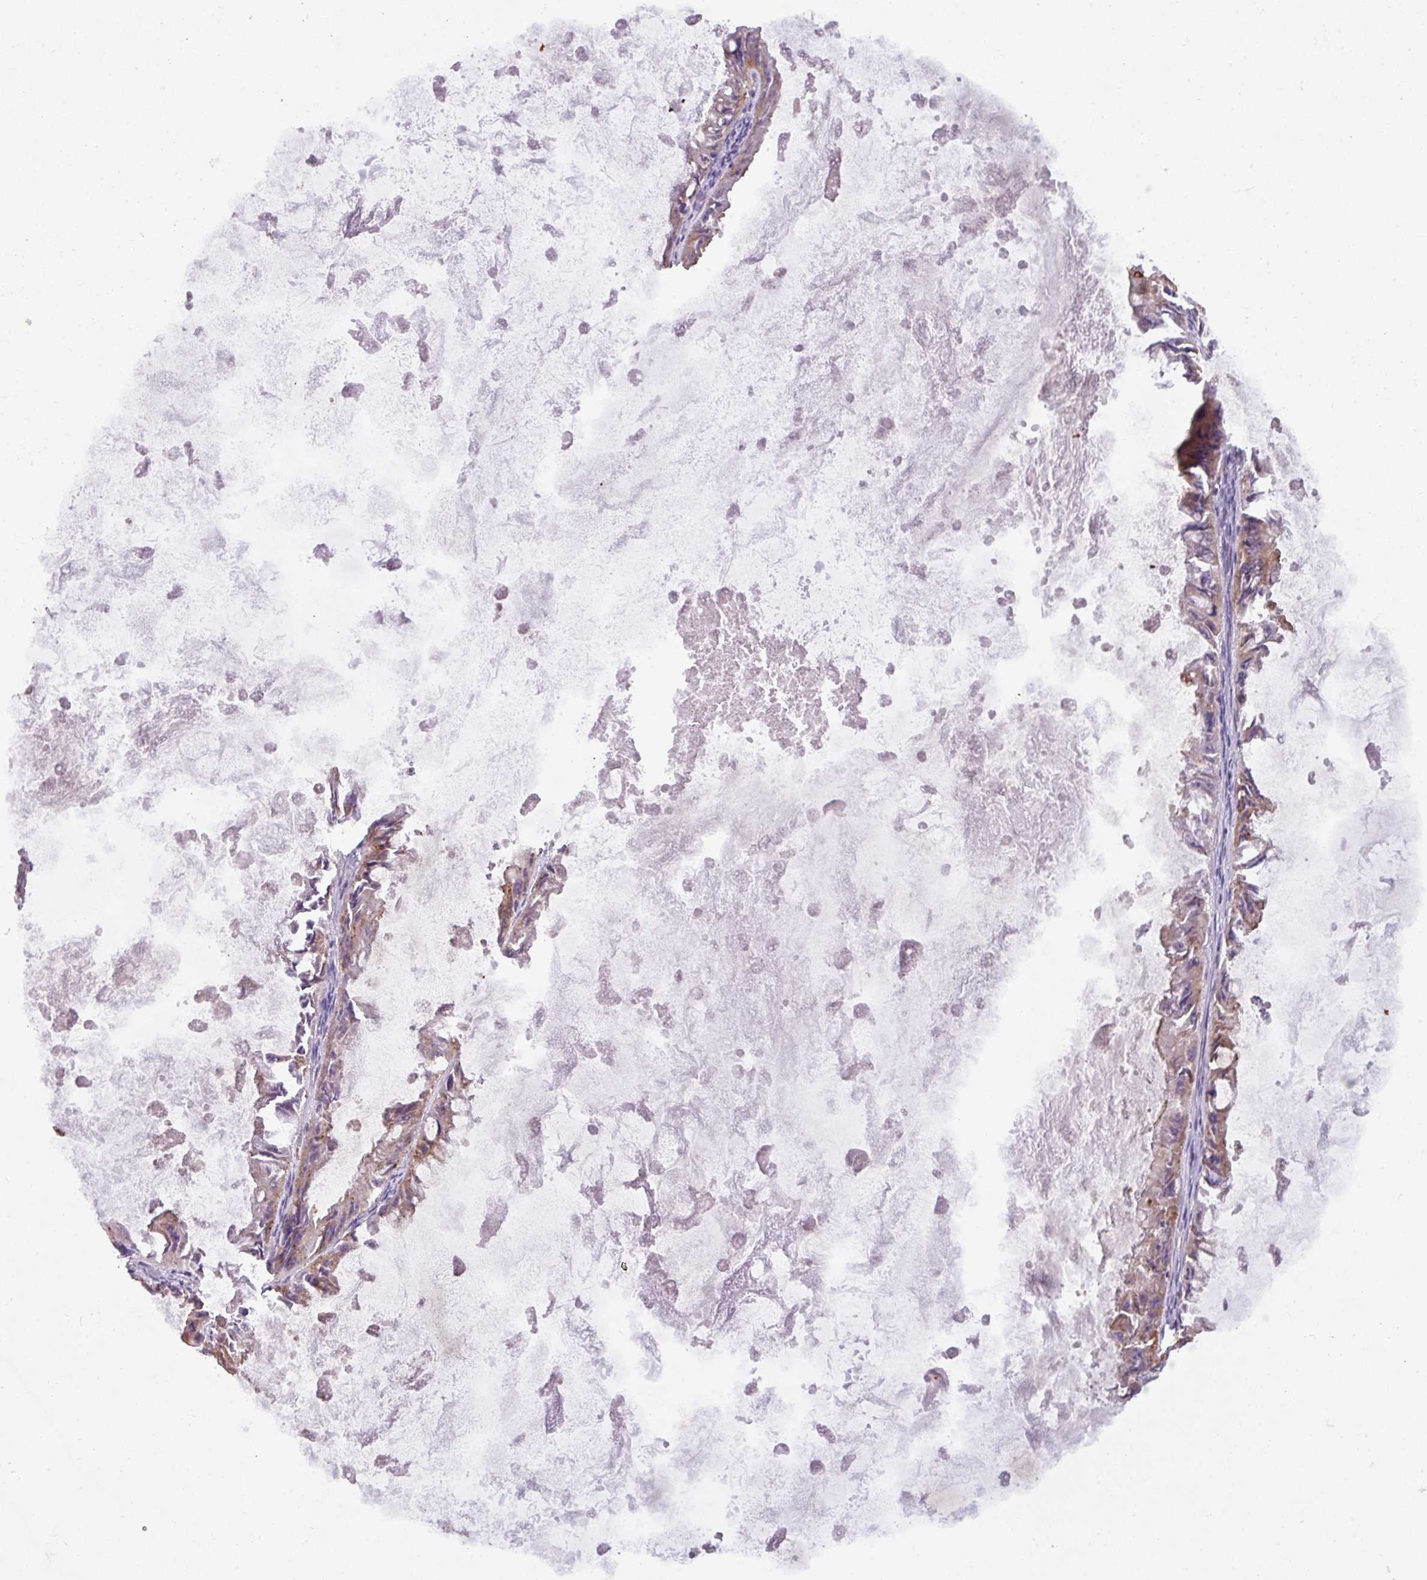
{"staining": {"intensity": "moderate", "quantity": "25%-75%", "location": "cytoplasmic/membranous"}, "tissue": "ovarian cancer", "cell_type": "Tumor cells", "image_type": "cancer", "snomed": [{"axis": "morphology", "description": "Cystadenocarcinoma, mucinous, NOS"}, {"axis": "topography", "description": "Ovary"}], "caption": "Protein expression analysis of human ovarian cancer reveals moderate cytoplasmic/membranous staining in about 25%-75% of tumor cells. (DAB (3,3'-diaminobenzidine) IHC, brown staining for protein, blue staining for nuclei).", "gene": "BUD23", "patient": {"sex": "female", "age": 61}}